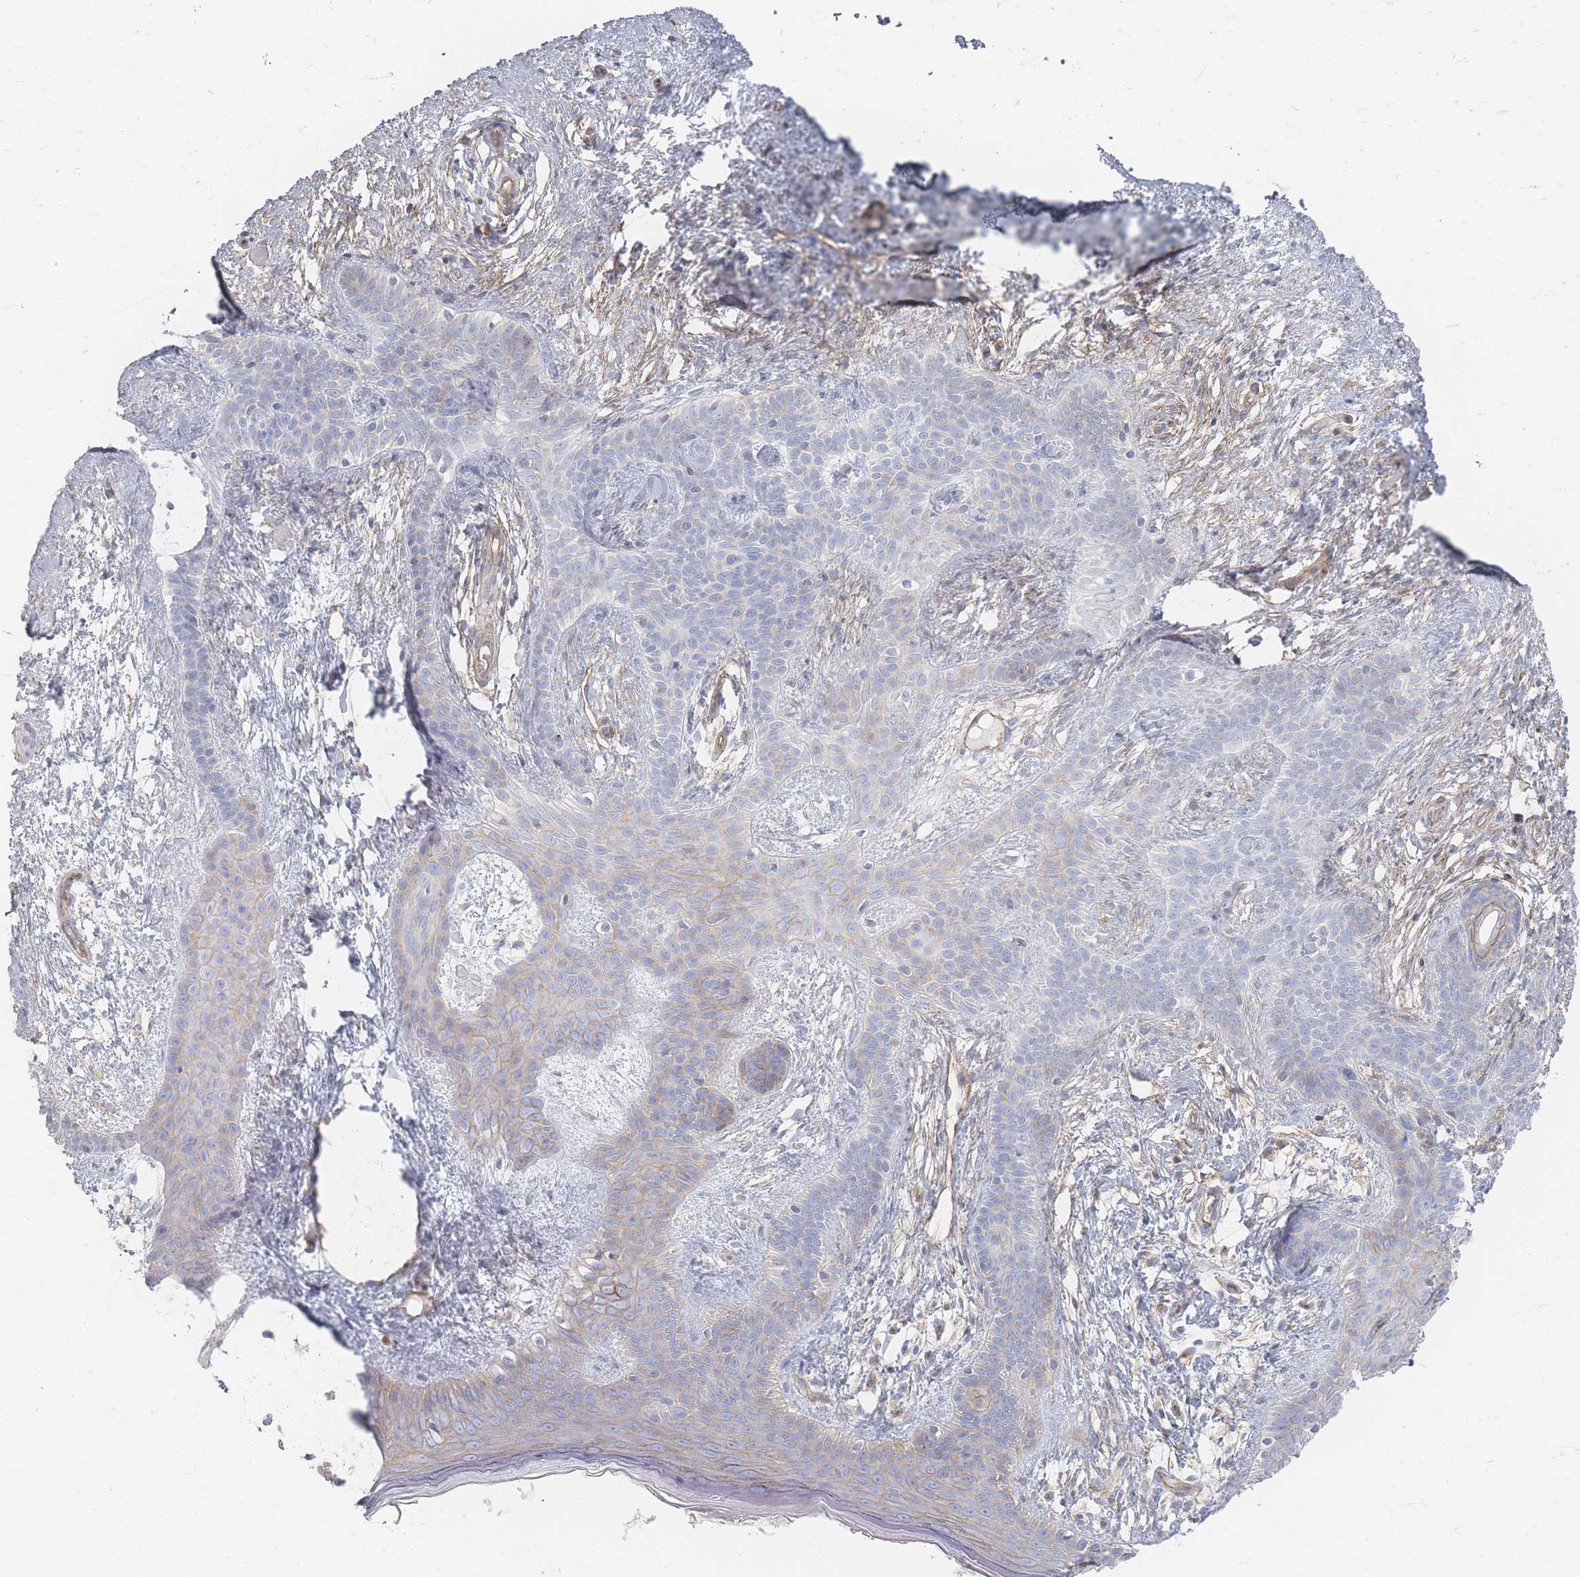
{"staining": {"intensity": "weak", "quantity": "<25%", "location": "cytoplasmic/membranous"}, "tissue": "skin cancer", "cell_type": "Tumor cells", "image_type": "cancer", "snomed": [{"axis": "morphology", "description": "Basal cell carcinoma"}, {"axis": "topography", "description": "Skin"}], "caption": "The IHC image has no significant expression in tumor cells of skin cancer (basal cell carcinoma) tissue.", "gene": "GNB1", "patient": {"sex": "male", "age": 78}}